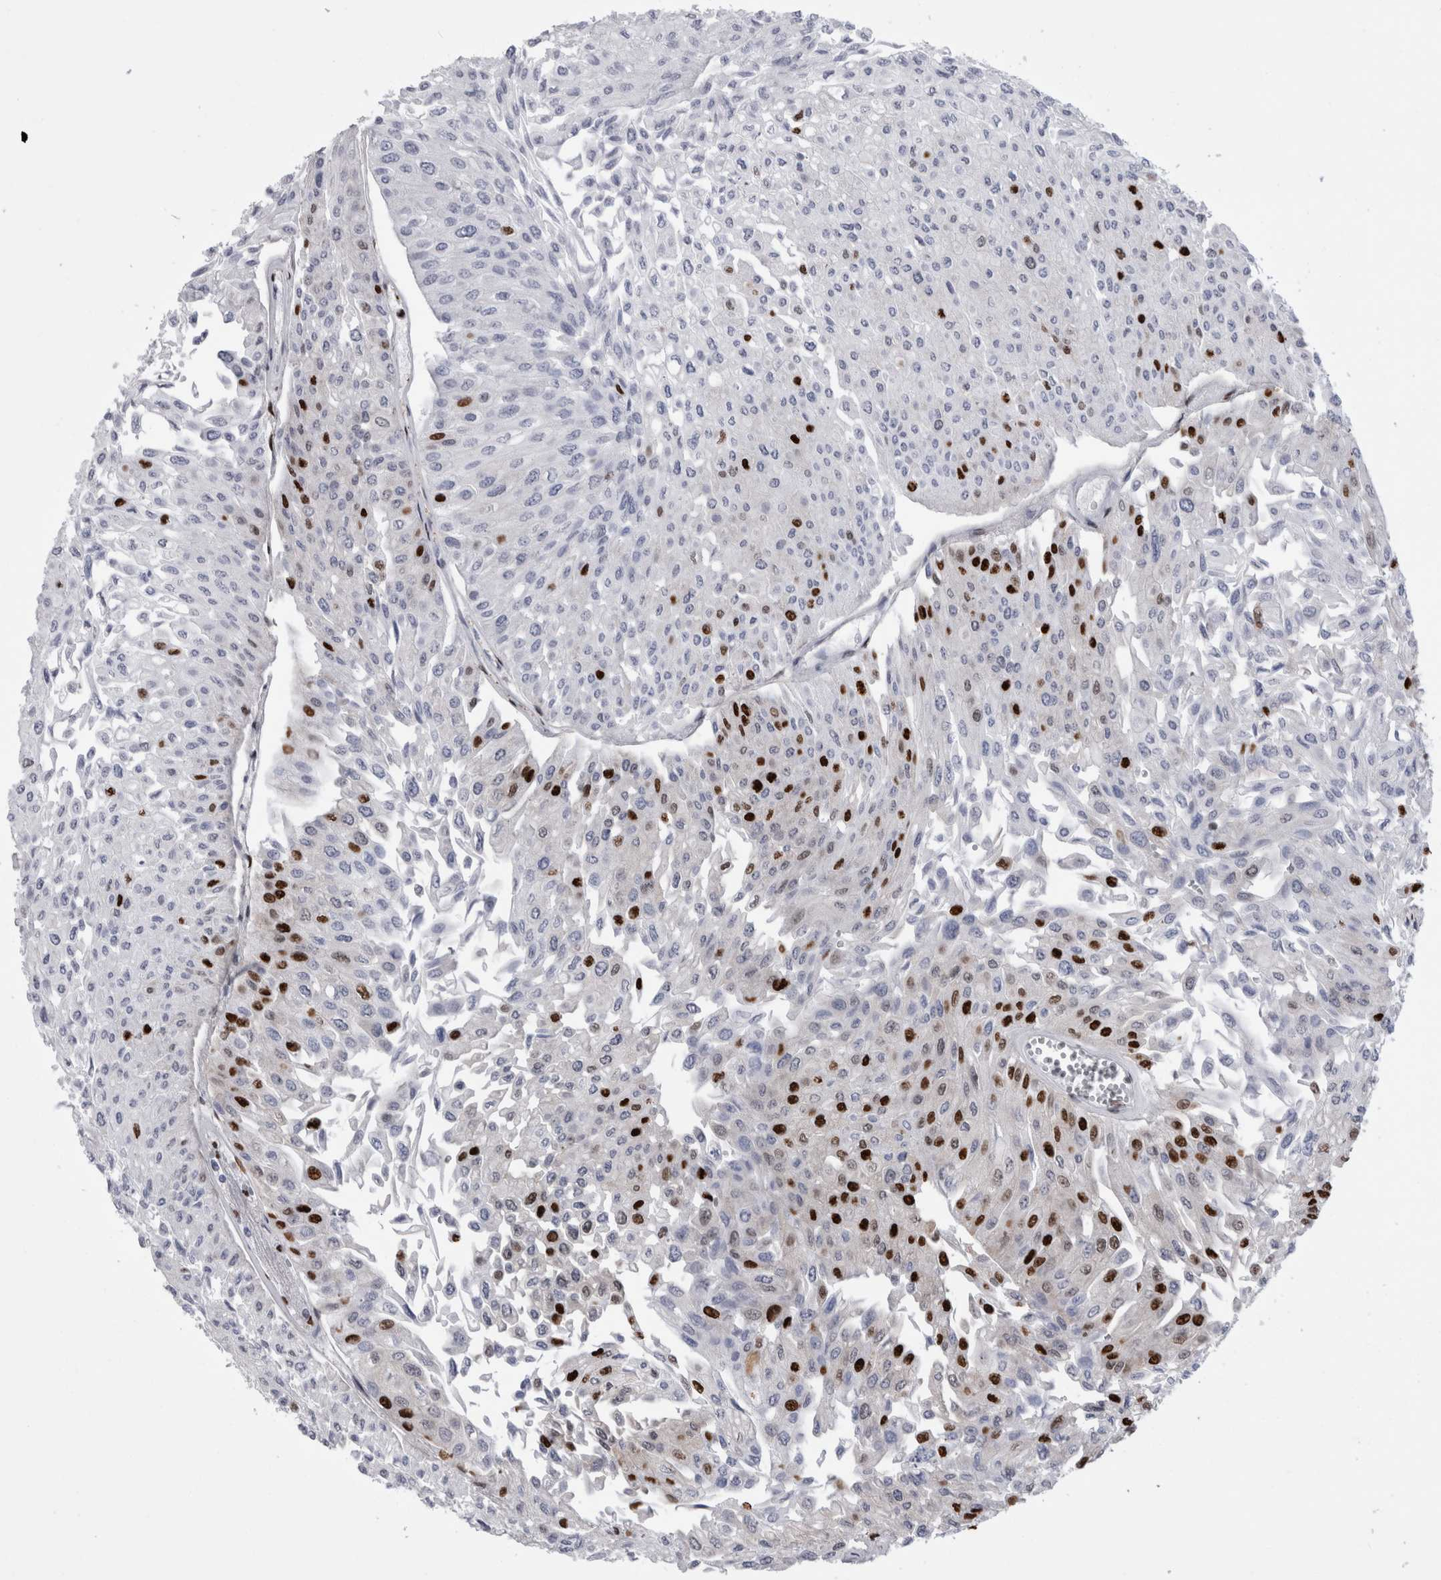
{"staining": {"intensity": "strong", "quantity": "<25%", "location": "nuclear"}, "tissue": "urothelial cancer", "cell_type": "Tumor cells", "image_type": "cancer", "snomed": [{"axis": "morphology", "description": "Urothelial carcinoma, Low grade"}, {"axis": "topography", "description": "Urinary bladder"}], "caption": "DAB immunohistochemical staining of human low-grade urothelial carcinoma demonstrates strong nuclear protein positivity in approximately <25% of tumor cells. The staining is performed using DAB brown chromogen to label protein expression. The nuclei are counter-stained blue using hematoxylin.", "gene": "ALPK3", "patient": {"sex": "male", "age": 67}}